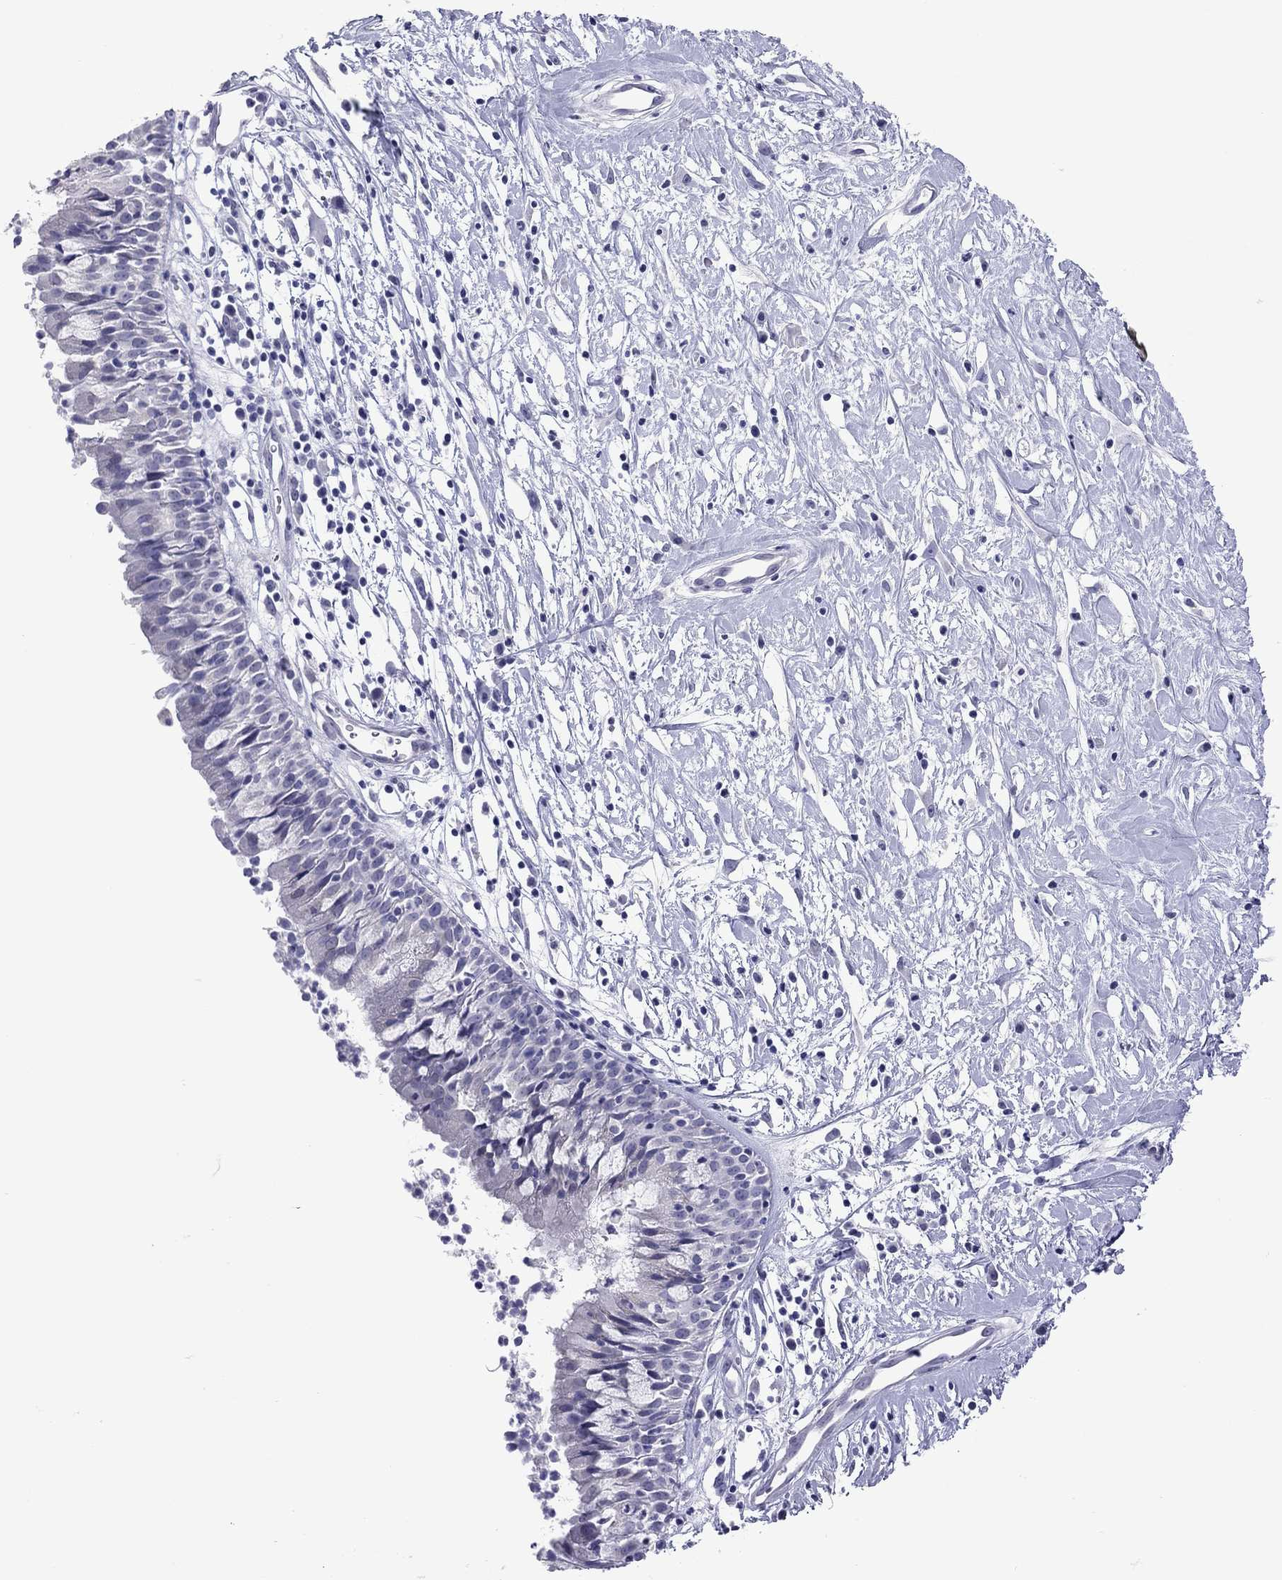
{"staining": {"intensity": "negative", "quantity": "none", "location": "none"}, "tissue": "nasopharynx", "cell_type": "Respiratory epithelial cells", "image_type": "normal", "snomed": [{"axis": "morphology", "description": "Normal tissue, NOS"}, {"axis": "topography", "description": "Nasopharynx"}], "caption": "Respiratory epithelial cells show no significant positivity in normal nasopharynx. (DAB (3,3'-diaminobenzidine) IHC with hematoxylin counter stain).", "gene": "ARMC12", "patient": {"sex": "male", "age": 9}}